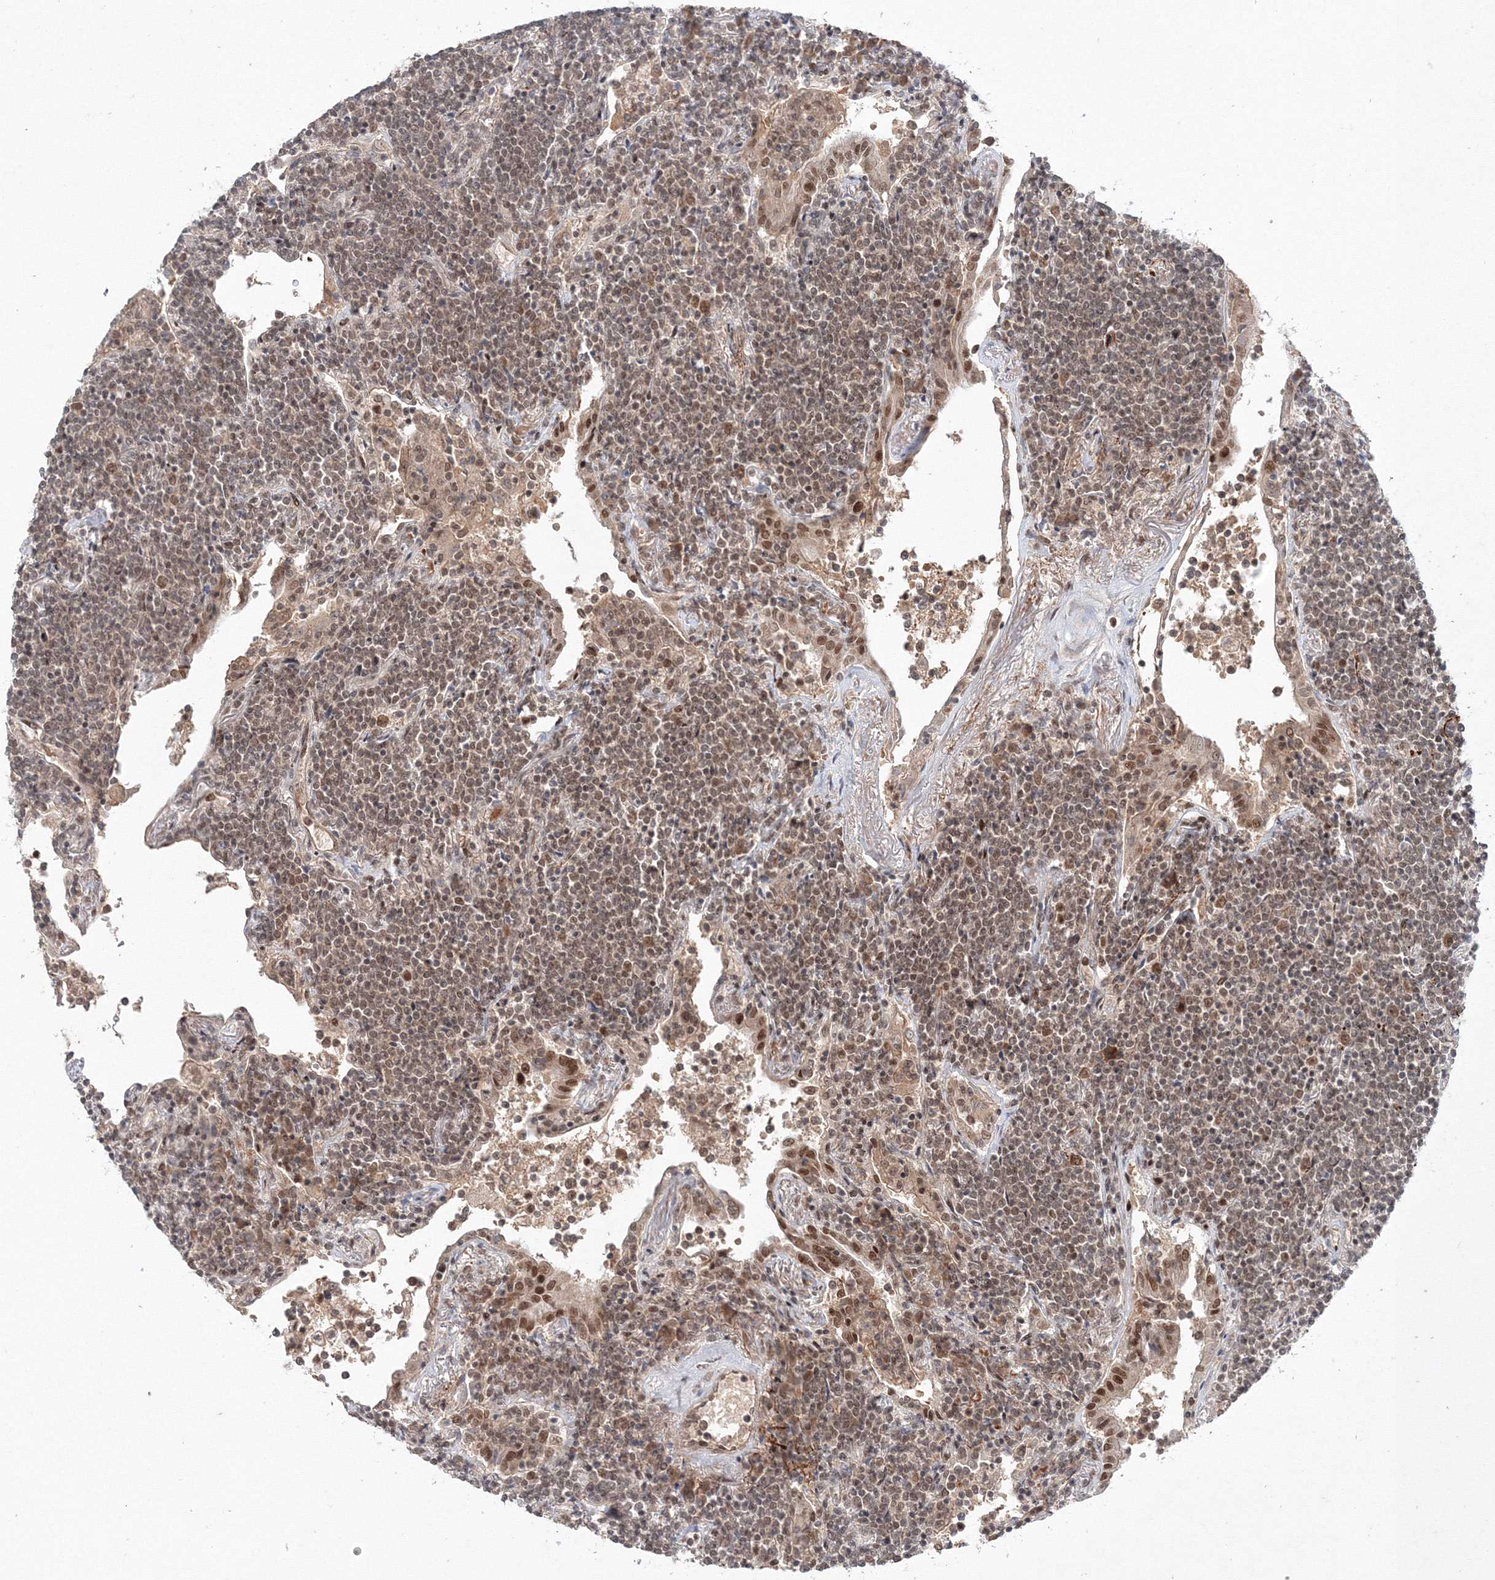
{"staining": {"intensity": "moderate", "quantity": ">75%", "location": "nuclear"}, "tissue": "lymphoma", "cell_type": "Tumor cells", "image_type": "cancer", "snomed": [{"axis": "morphology", "description": "Malignant lymphoma, non-Hodgkin's type, Low grade"}, {"axis": "topography", "description": "Lung"}], "caption": "The immunohistochemical stain highlights moderate nuclear positivity in tumor cells of malignant lymphoma, non-Hodgkin's type (low-grade) tissue.", "gene": "NOA1", "patient": {"sex": "female", "age": 71}}